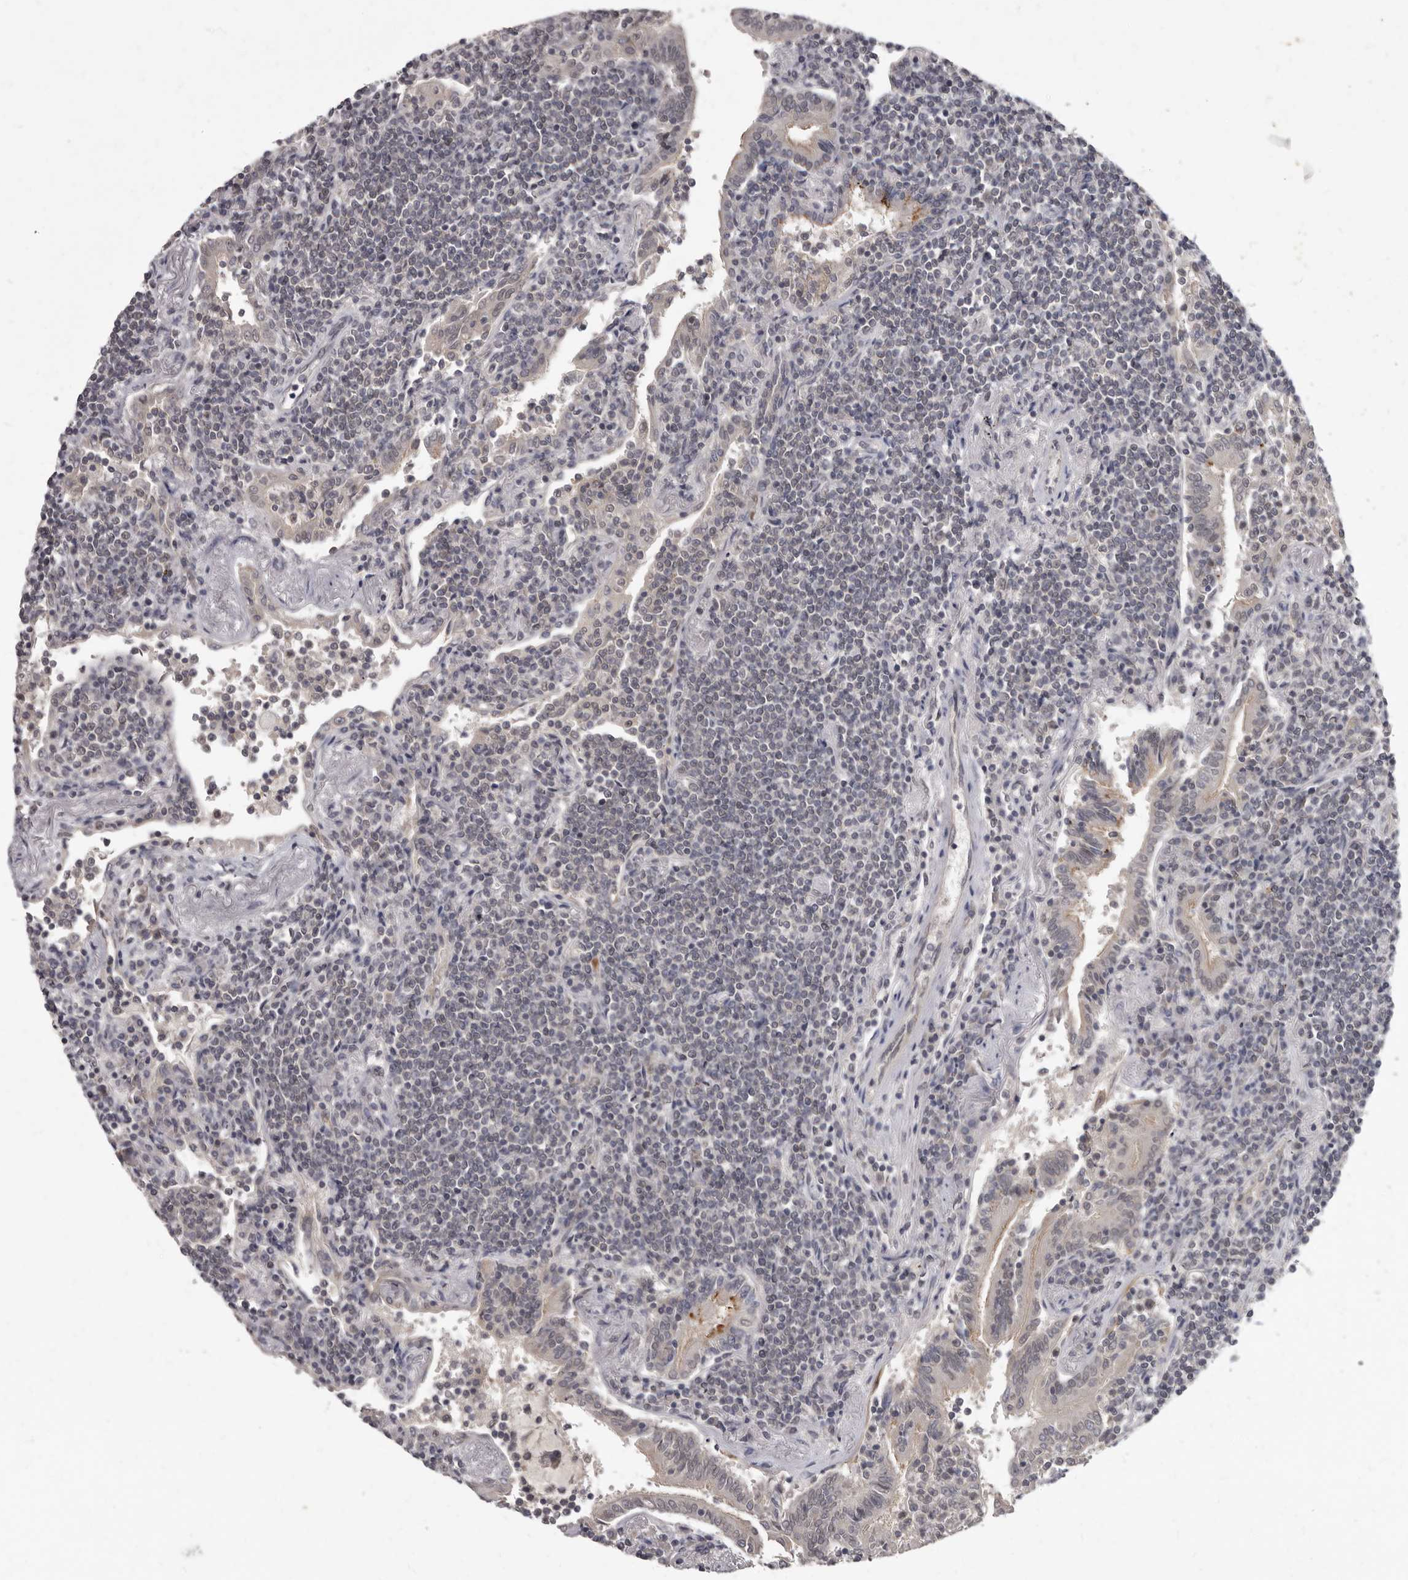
{"staining": {"intensity": "negative", "quantity": "none", "location": "none"}, "tissue": "lymphoma", "cell_type": "Tumor cells", "image_type": "cancer", "snomed": [{"axis": "morphology", "description": "Malignant lymphoma, non-Hodgkin's type, Low grade"}, {"axis": "topography", "description": "Lung"}], "caption": "An IHC image of lymphoma is shown. There is no staining in tumor cells of lymphoma. (Brightfield microscopy of DAB (3,3'-diaminobenzidine) IHC at high magnification).", "gene": "SULT1E1", "patient": {"sex": "female", "age": 71}}